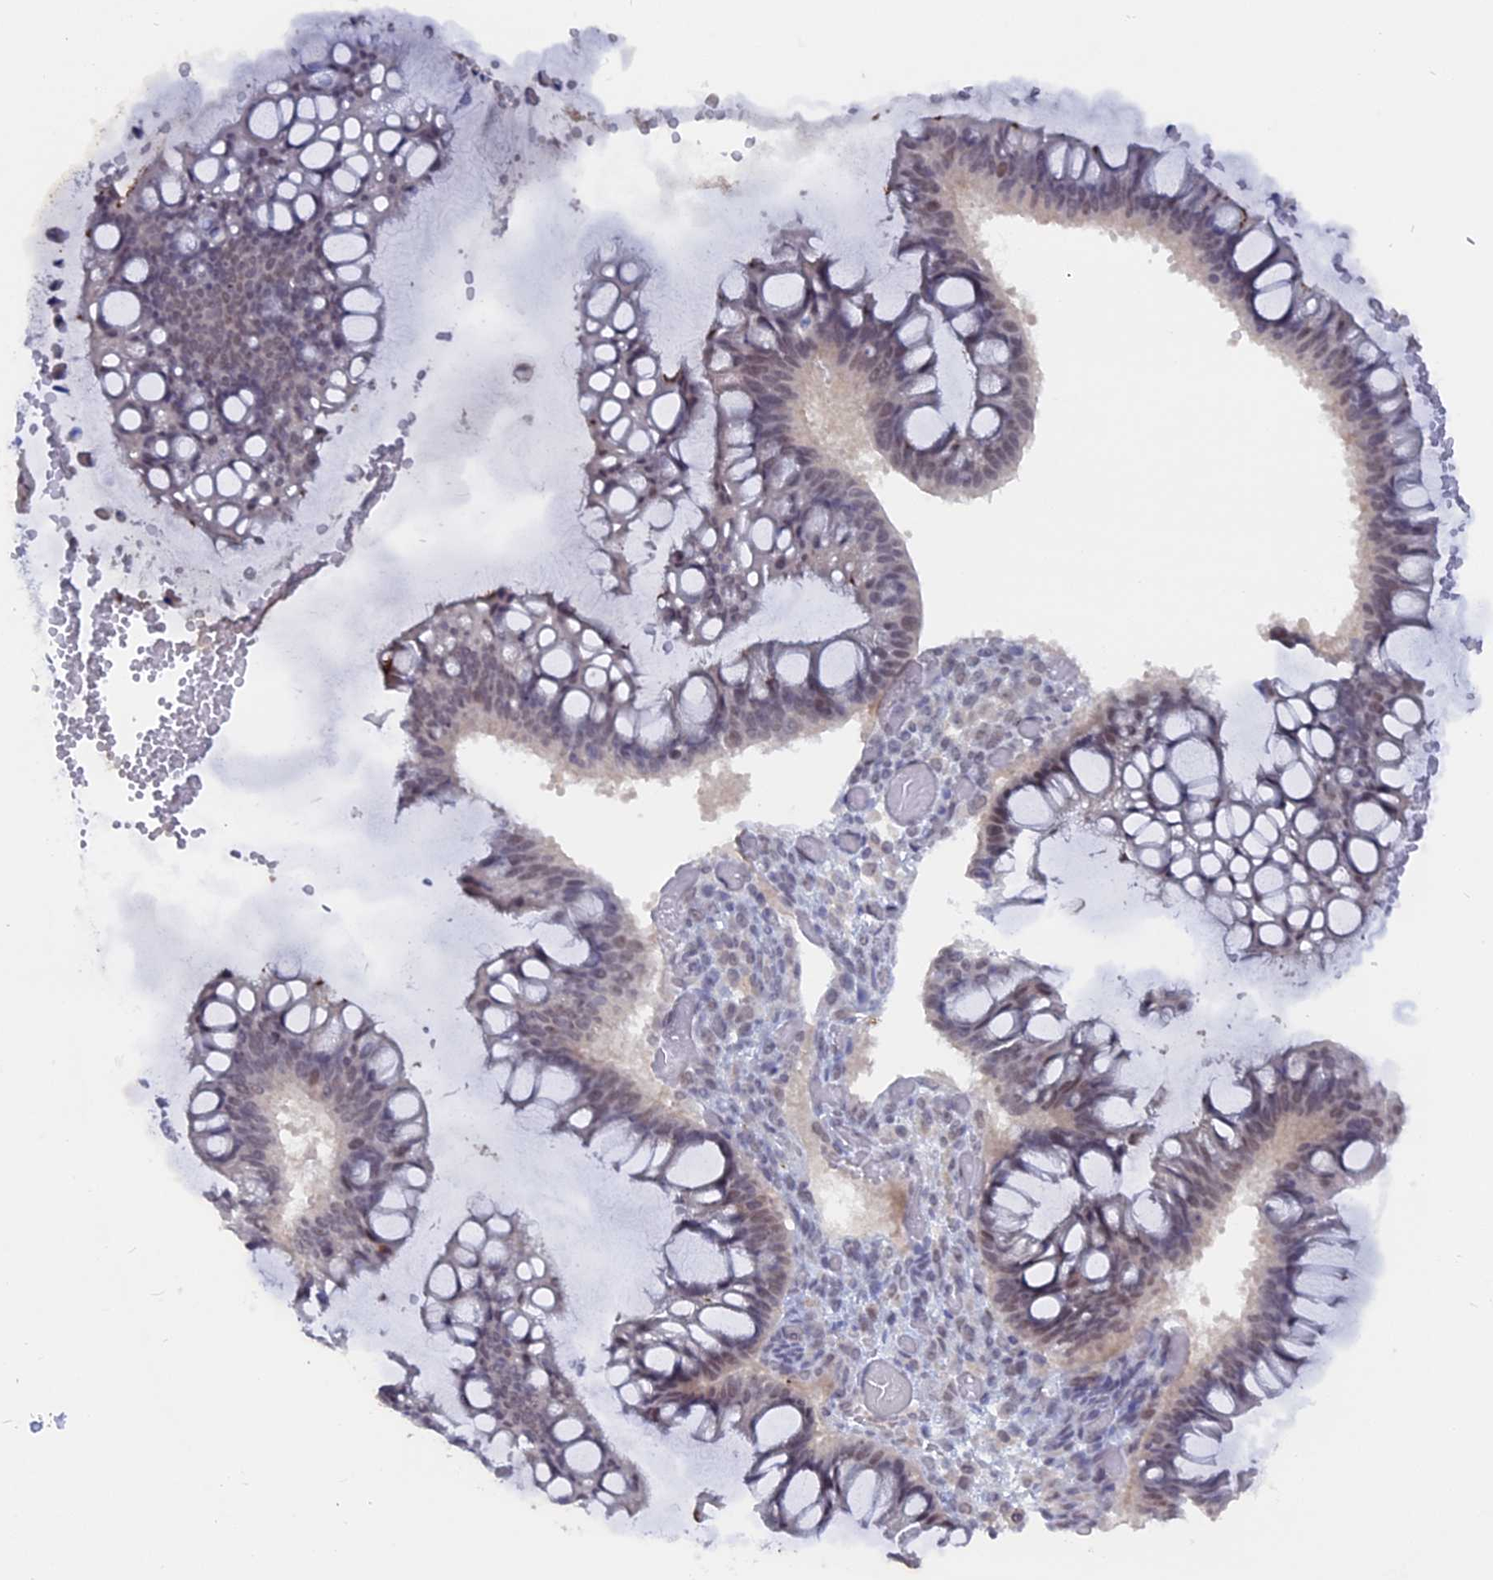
{"staining": {"intensity": "weak", "quantity": "<25%", "location": "nuclear"}, "tissue": "ovarian cancer", "cell_type": "Tumor cells", "image_type": "cancer", "snomed": [{"axis": "morphology", "description": "Cystadenocarcinoma, mucinous, NOS"}, {"axis": "topography", "description": "Ovary"}], "caption": "Mucinous cystadenocarcinoma (ovarian) stained for a protein using IHC reveals no staining tumor cells.", "gene": "BRD2", "patient": {"sex": "female", "age": 73}}